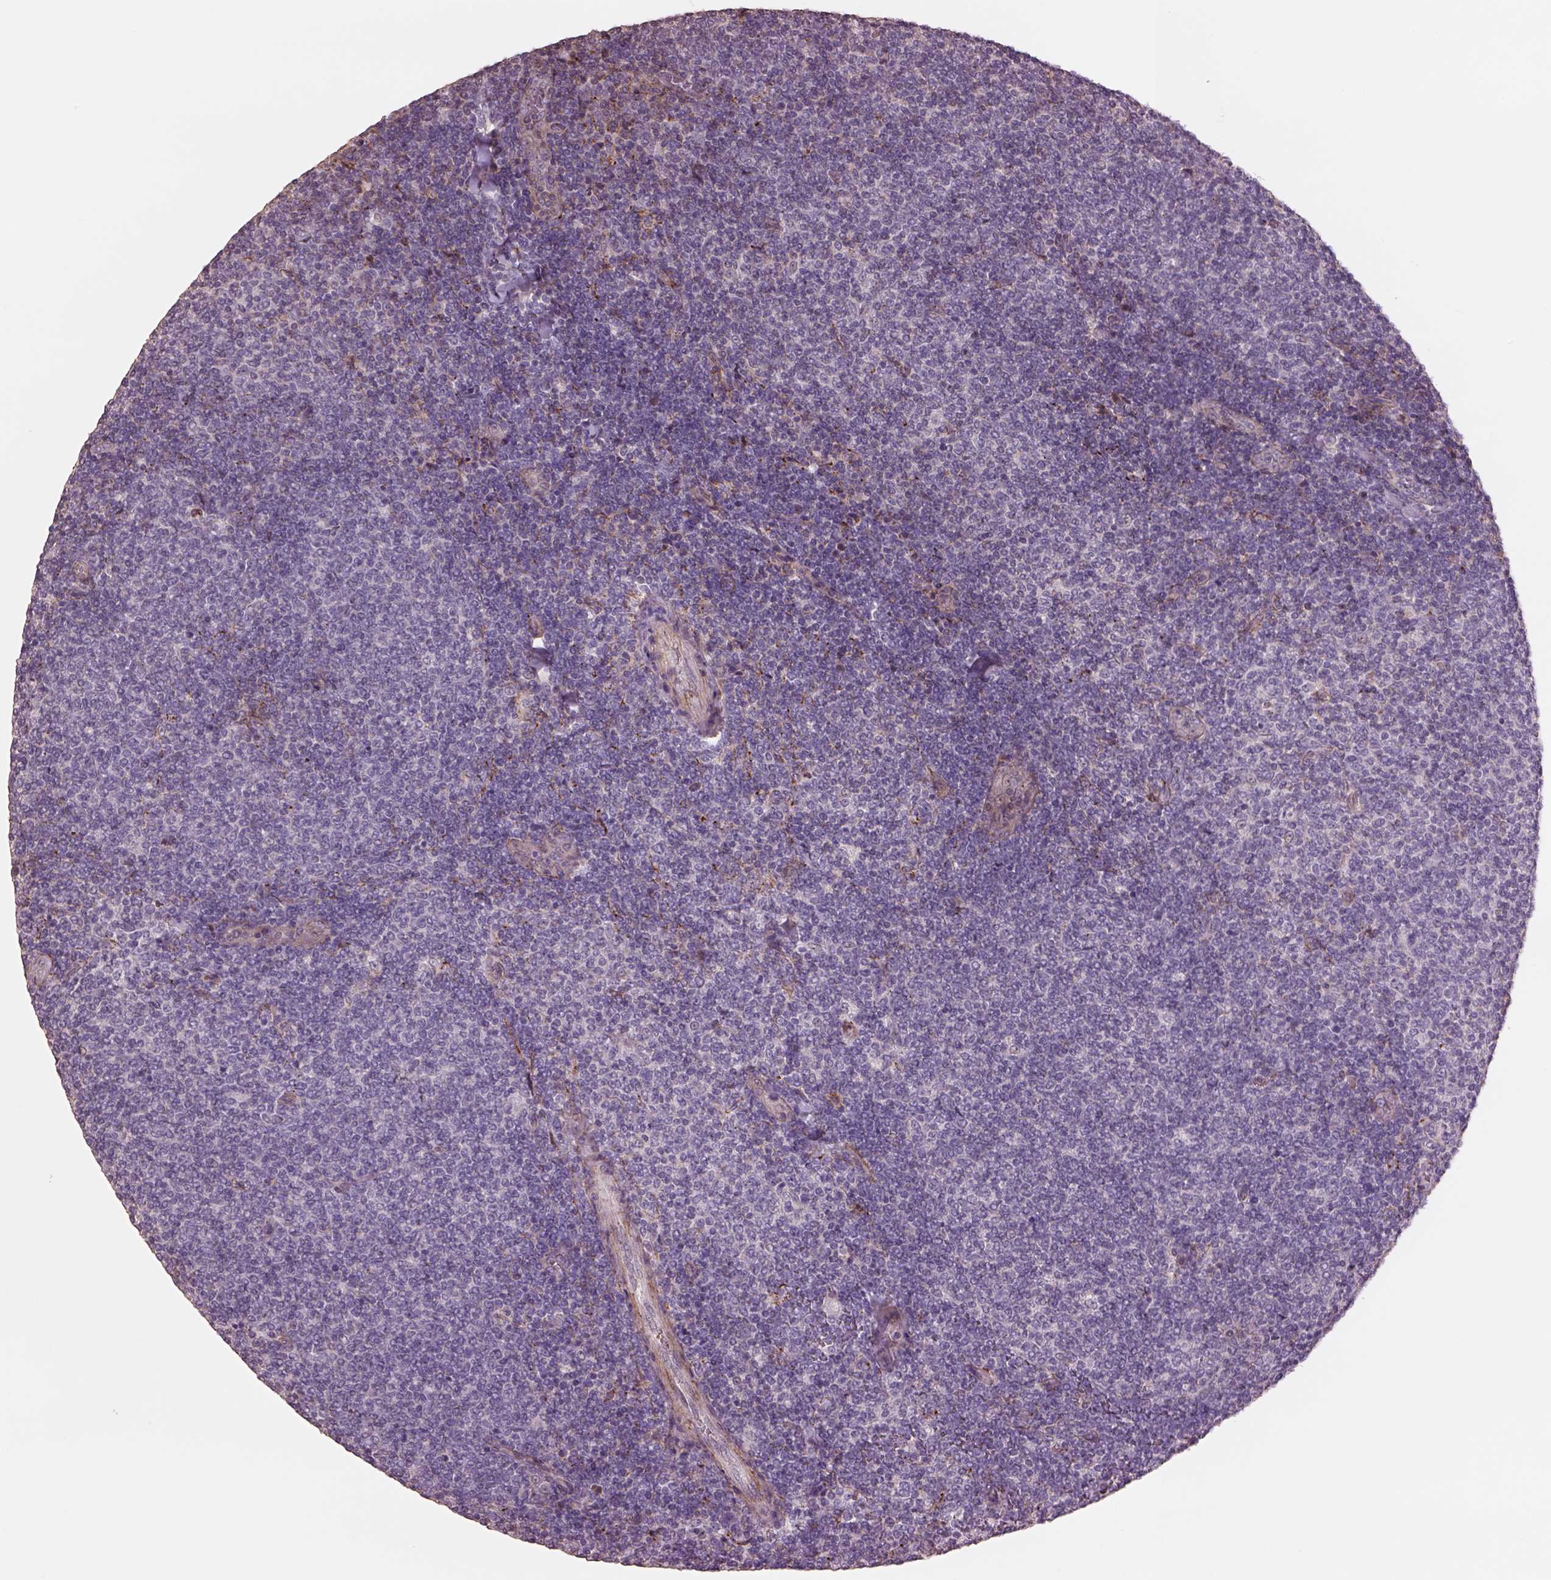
{"staining": {"intensity": "negative", "quantity": "none", "location": "none"}, "tissue": "lymphoma", "cell_type": "Tumor cells", "image_type": "cancer", "snomed": [{"axis": "morphology", "description": "Malignant lymphoma, non-Hodgkin's type, Low grade"}, {"axis": "topography", "description": "Lymph node"}], "caption": "Immunohistochemistry of malignant lymphoma, non-Hodgkin's type (low-grade) demonstrates no positivity in tumor cells. (DAB immunohistochemistry (IHC) visualized using brightfield microscopy, high magnification).", "gene": "LIN7A", "patient": {"sex": "male", "age": 52}}